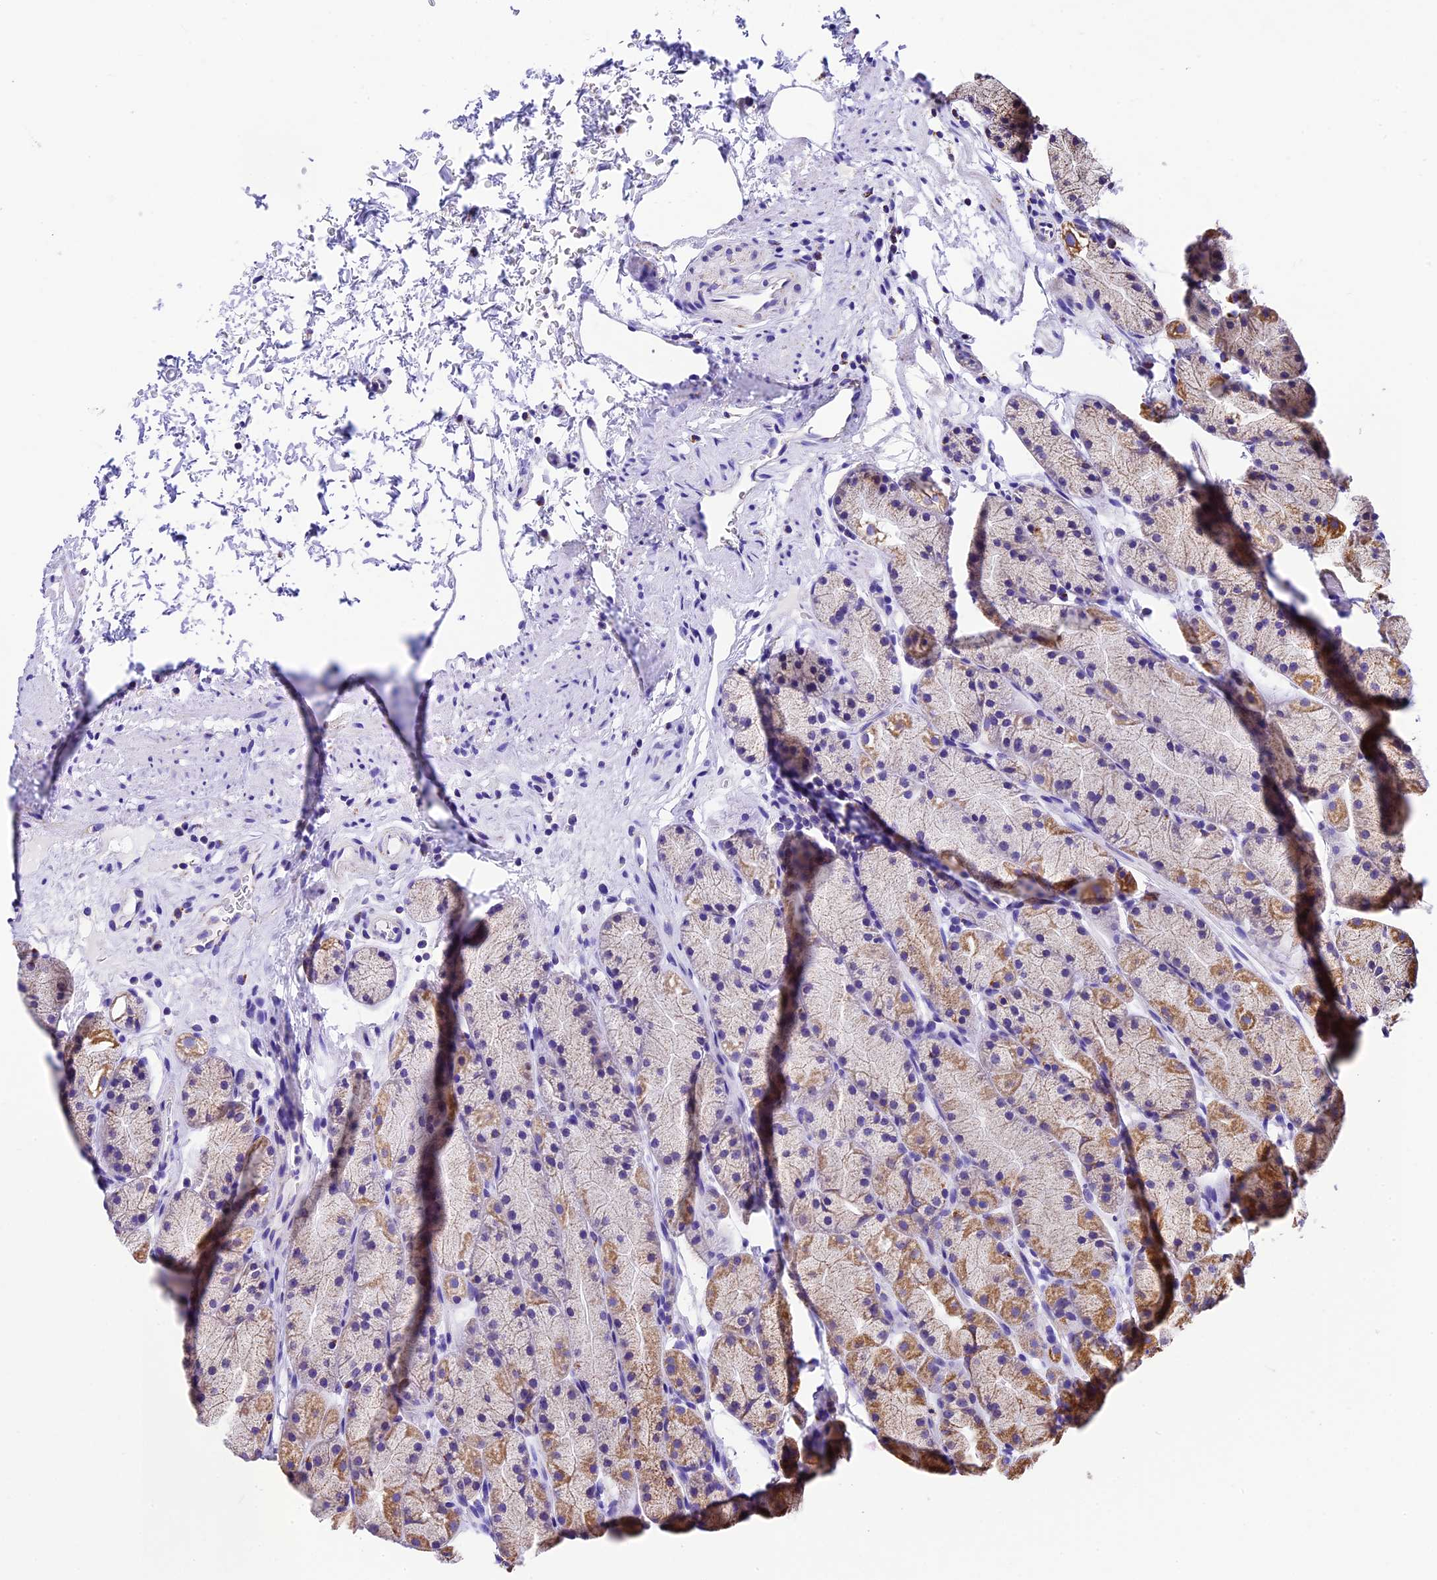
{"staining": {"intensity": "moderate", "quantity": "25%-75%", "location": "cytoplasmic/membranous"}, "tissue": "stomach", "cell_type": "Glandular cells", "image_type": "normal", "snomed": [{"axis": "morphology", "description": "Normal tissue, NOS"}, {"axis": "topography", "description": "Stomach, upper"}, {"axis": "topography", "description": "Stomach"}], "caption": "Stomach stained with DAB IHC shows medium levels of moderate cytoplasmic/membranous staining in approximately 25%-75% of glandular cells. (Brightfield microscopy of DAB IHC at high magnification).", "gene": "DCAF5", "patient": {"sex": "male", "age": 47}}